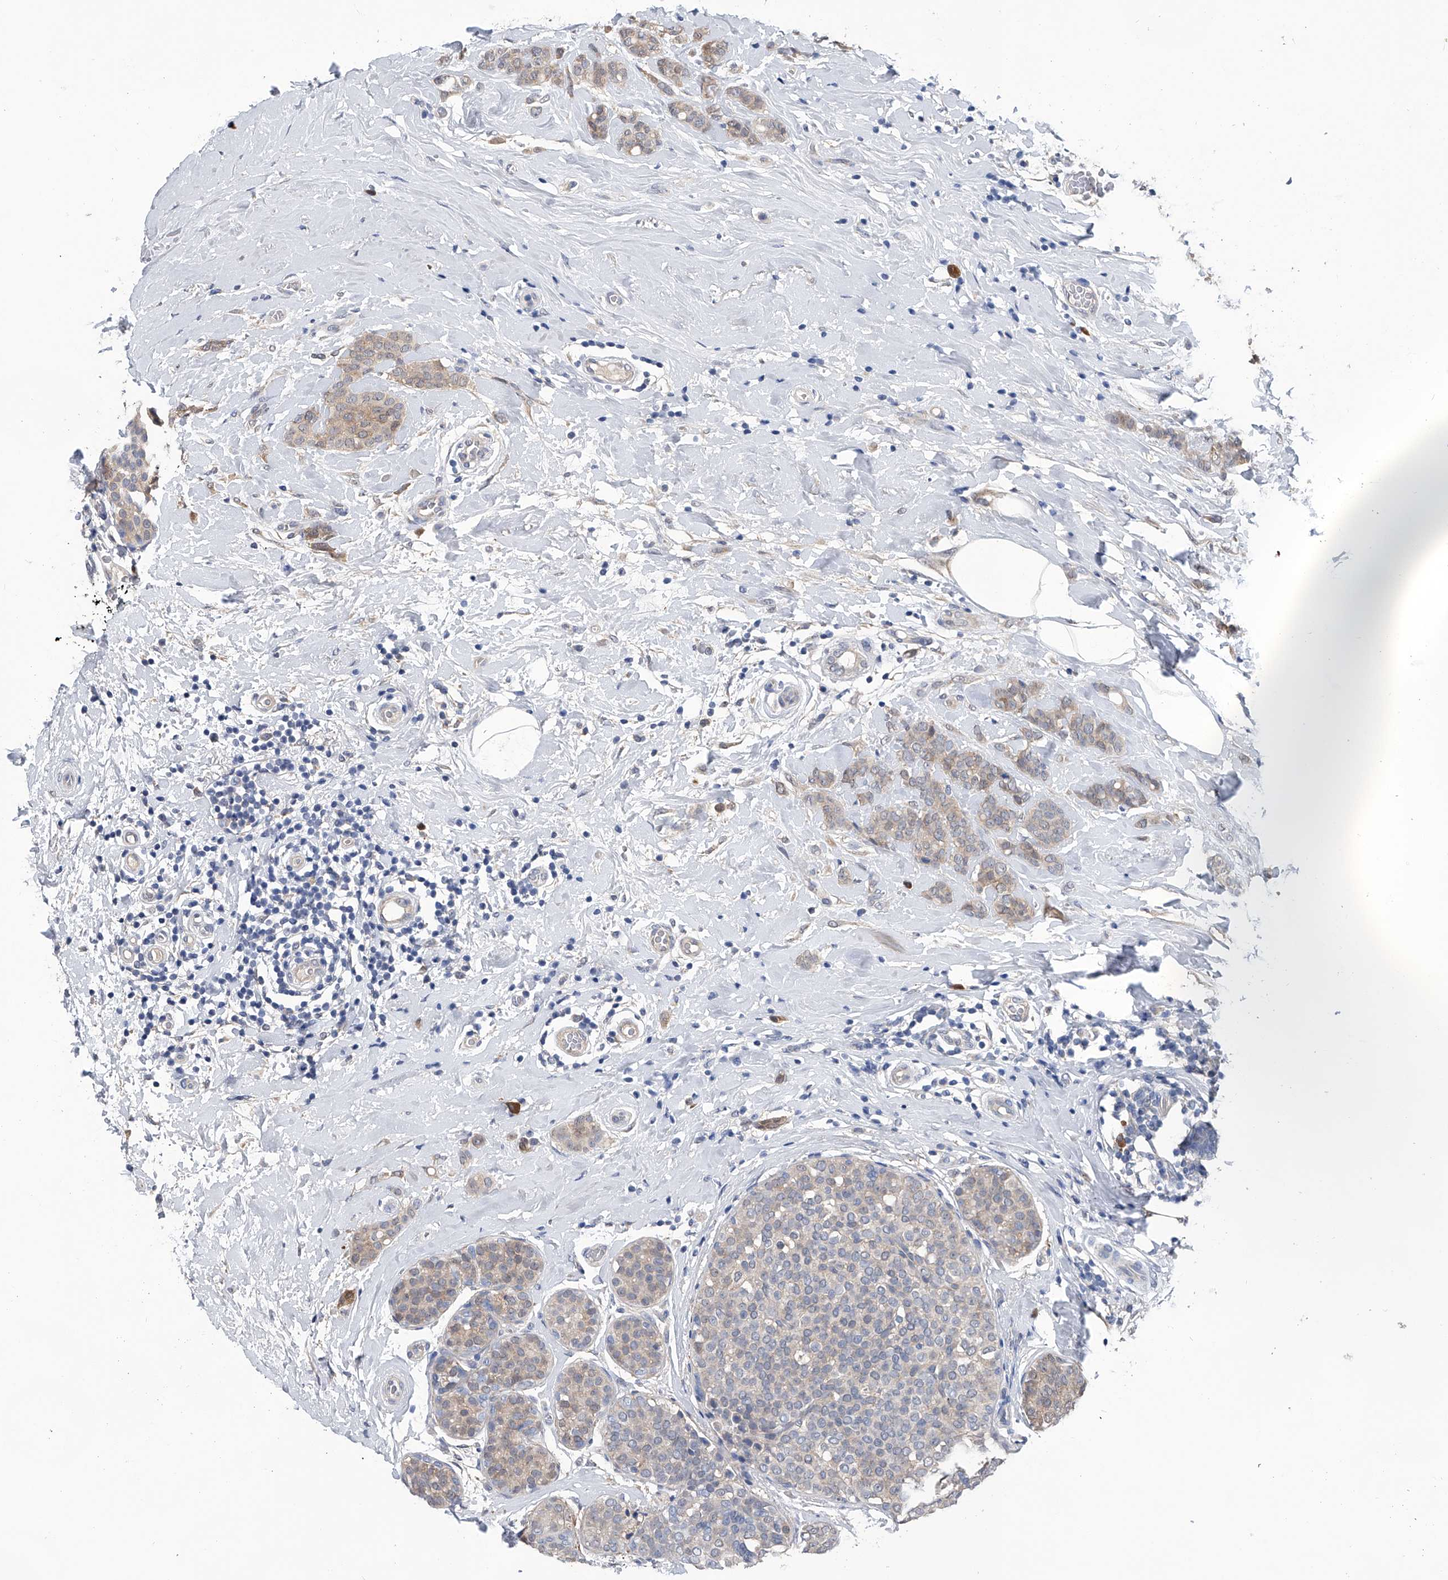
{"staining": {"intensity": "weak", "quantity": "25%-75%", "location": "cytoplasmic/membranous"}, "tissue": "breast cancer", "cell_type": "Tumor cells", "image_type": "cancer", "snomed": [{"axis": "morphology", "description": "Lobular carcinoma, in situ"}, {"axis": "morphology", "description": "Lobular carcinoma"}, {"axis": "topography", "description": "Breast"}], "caption": "IHC (DAB) staining of human lobular carcinoma (breast) shows weak cytoplasmic/membranous protein positivity in about 25%-75% of tumor cells.", "gene": "PGM3", "patient": {"sex": "female", "age": 41}}